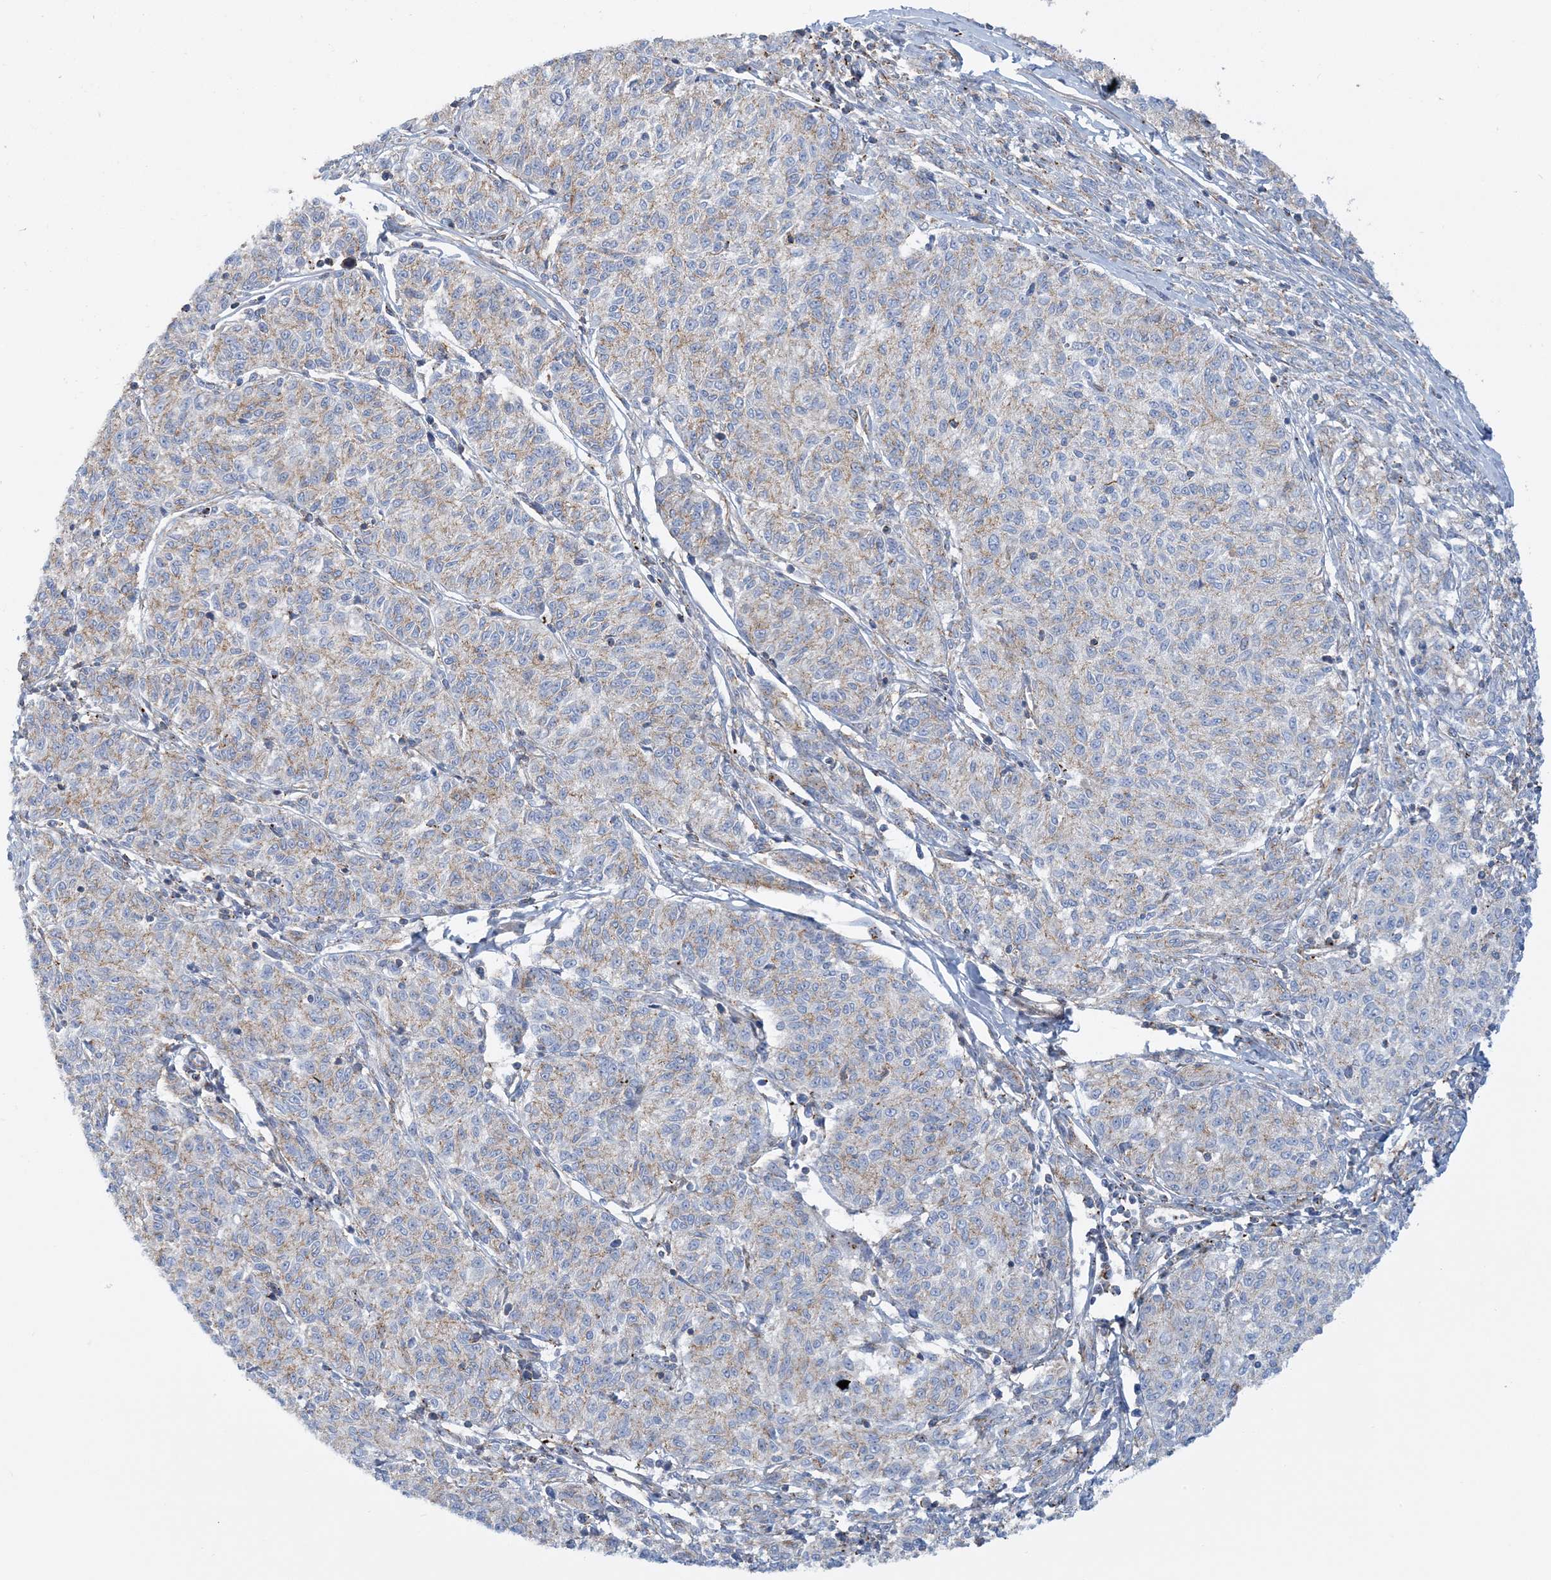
{"staining": {"intensity": "negative", "quantity": "none", "location": "none"}, "tissue": "melanoma", "cell_type": "Tumor cells", "image_type": "cancer", "snomed": [{"axis": "morphology", "description": "Malignant melanoma, NOS"}, {"axis": "topography", "description": "Skin"}], "caption": "This histopathology image is of melanoma stained with IHC to label a protein in brown with the nuclei are counter-stained blue. There is no positivity in tumor cells.", "gene": "CALHM5", "patient": {"sex": "female", "age": 72}}